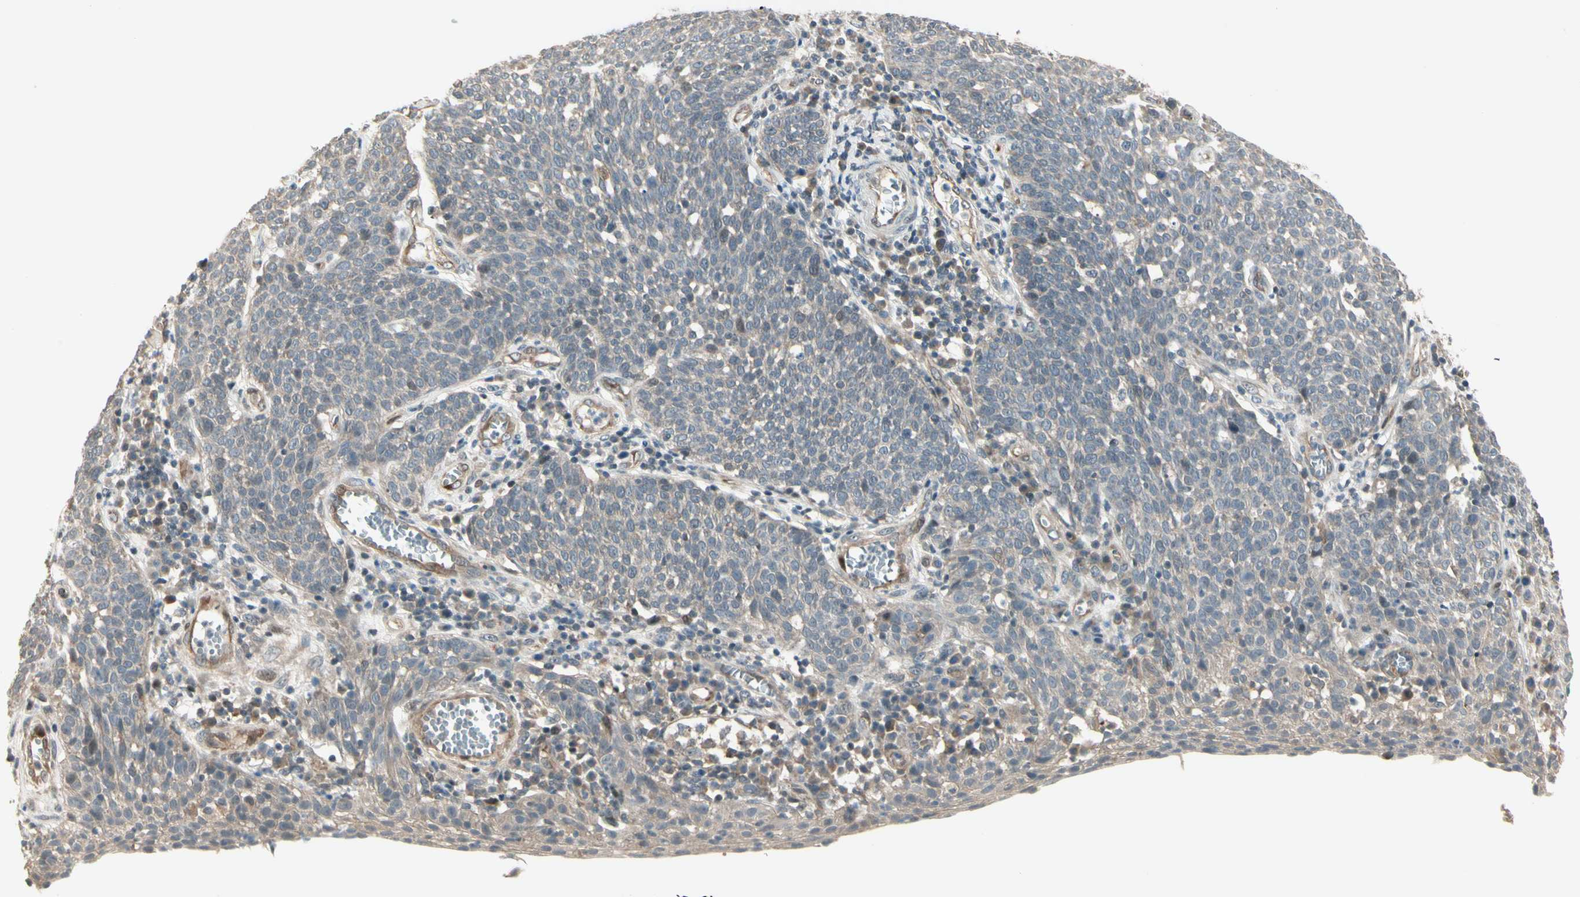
{"staining": {"intensity": "weak", "quantity": "25%-75%", "location": "cytoplasmic/membranous"}, "tissue": "cervical cancer", "cell_type": "Tumor cells", "image_type": "cancer", "snomed": [{"axis": "morphology", "description": "Squamous cell carcinoma, NOS"}, {"axis": "topography", "description": "Cervix"}], "caption": "DAB (3,3'-diaminobenzidine) immunohistochemical staining of cervical cancer displays weak cytoplasmic/membranous protein staining in approximately 25%-75% of tumor cells.", "gene": "SVBP", "patient": {"sex": "female", "age": 34}}